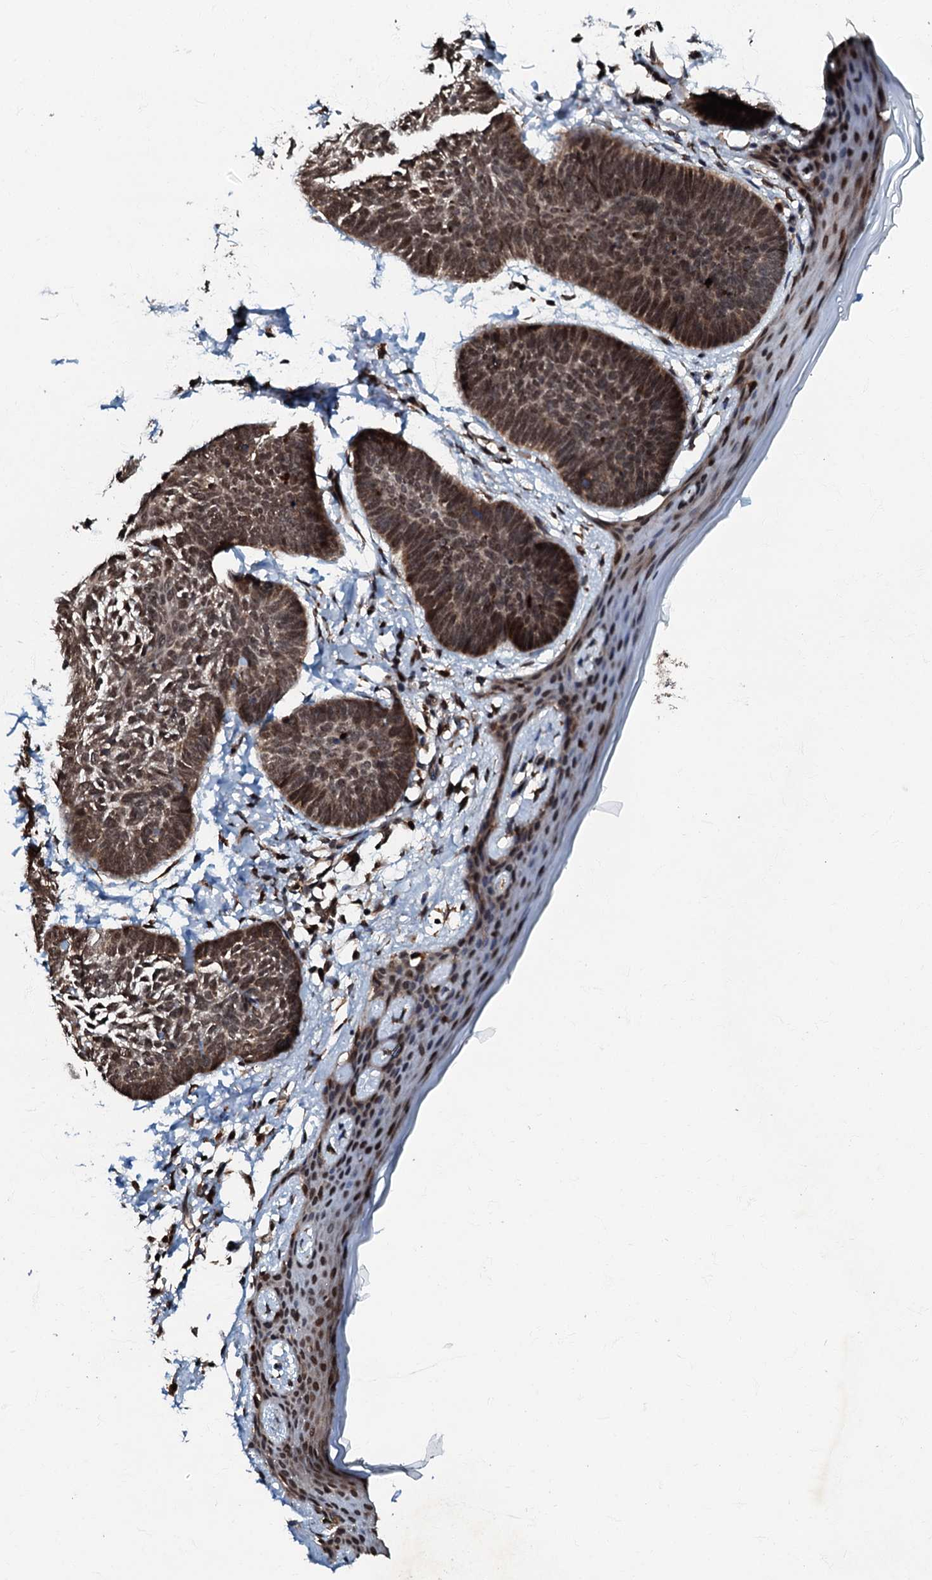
{"staining": {"intensity": "moderate", "quantity": ">75%", "location": "nuclear"}, "tissue": "skin cancer", "cell_type": "Tumor cells", "image_type": "cancer", "snomed": [{"axis": "morphology", "description": "Normal tissue, NOS"}, {"axis": "morphology", "description": "Basal cell carcinoma"}, {"axis": "topography", "description": "Skin"}], "caption": "Protein expression analysis of skin cancer displays moderate nuclear expression in approximately >75% of tumor cells.", "gene": "C18orf32", "patient": {"sex": "male", "age": 50}}